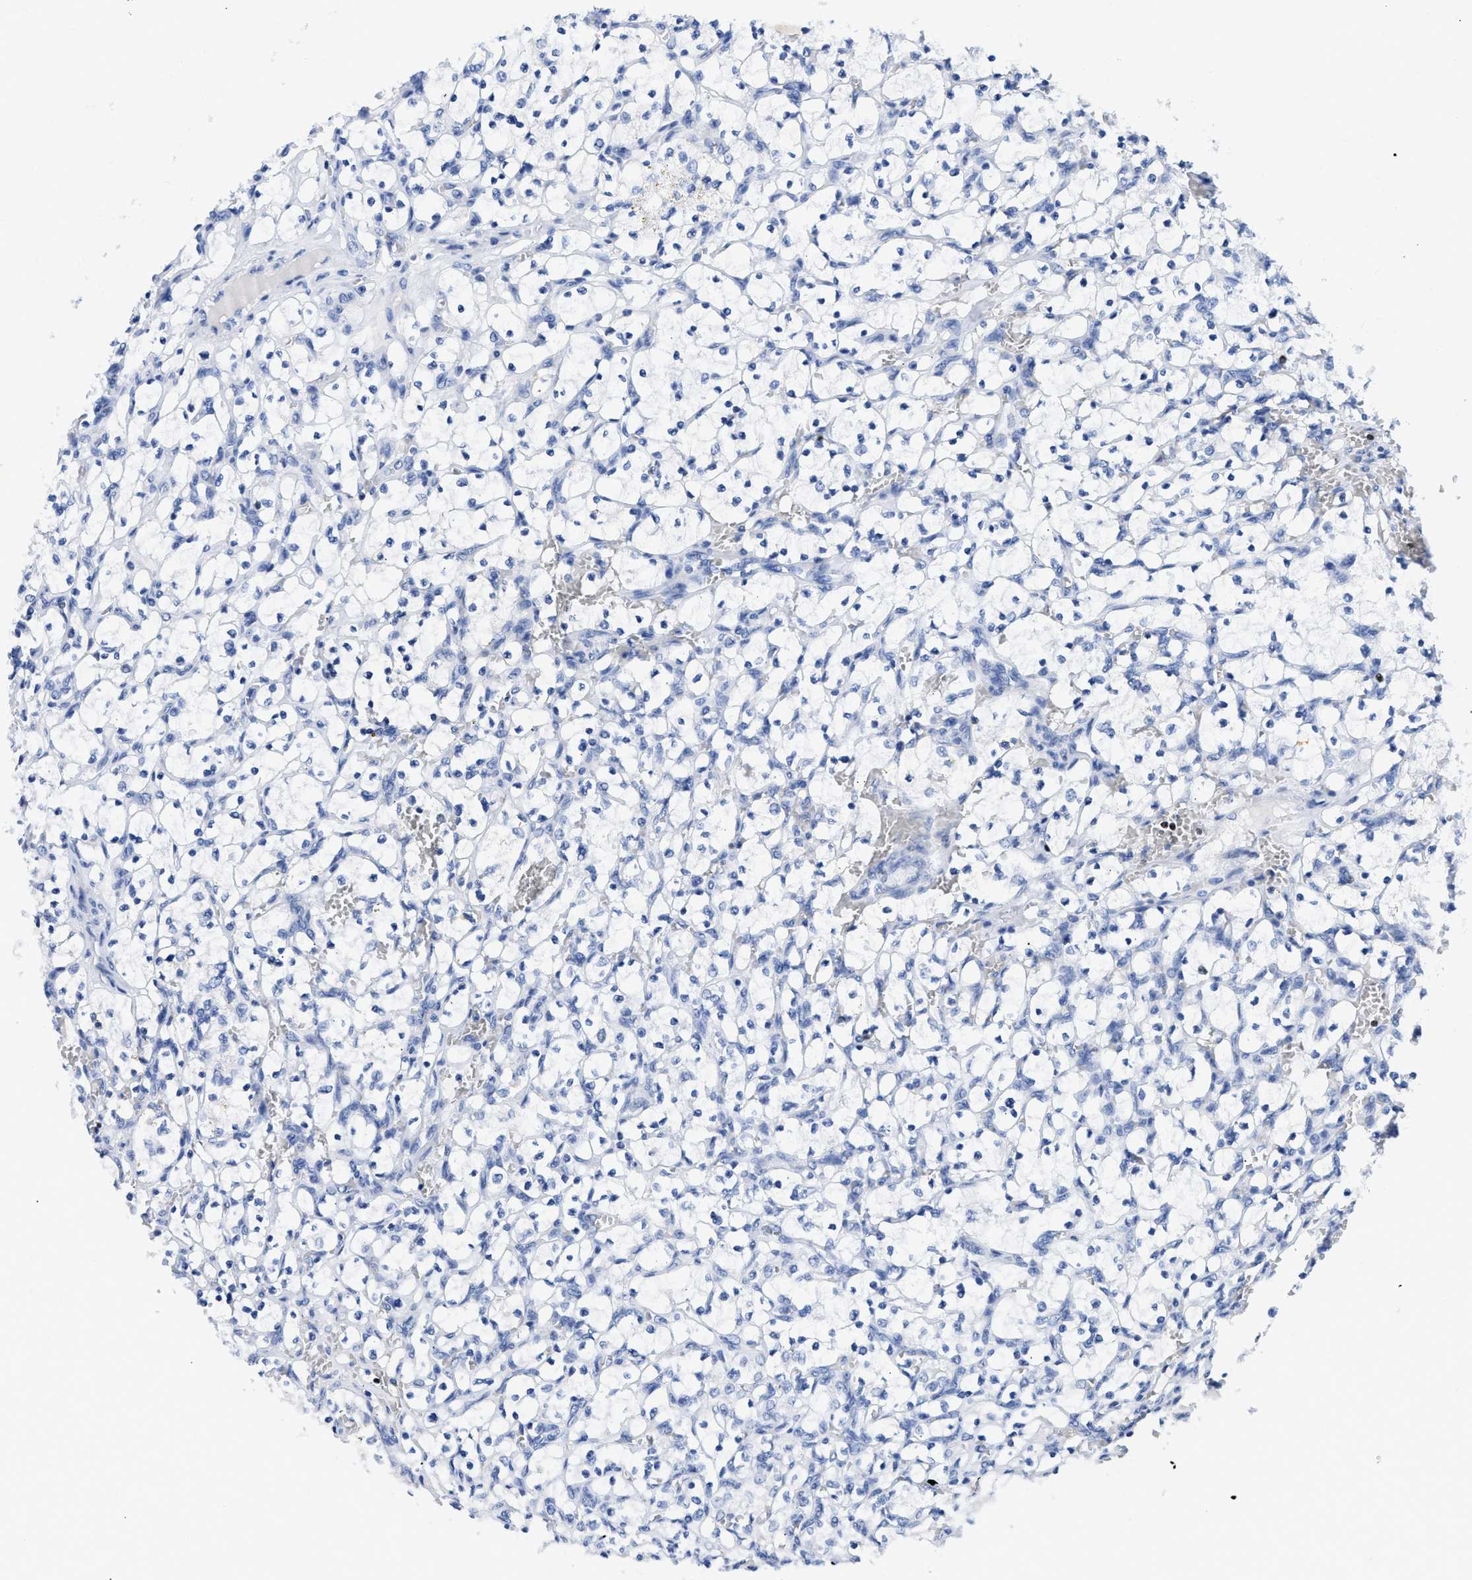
{"staining": {"intensity": "negative", "quantity": "none", "location": "none"}, "tissue": "renal cancer", "cell_type": "Tumor cells", "image_type": "cancer", "snomed": [{"axis": "morphology", "description": "Adenocarcinoma, NOS"}, {"axis": "topography", "description": "Kidney"}], "caption": "Renal adenocarcinoma was stained to show a protein in brown. There is no significant positivity in tumor cells.", "gene": "TCF7", "patient": {"sex": "female", "age": 69}}